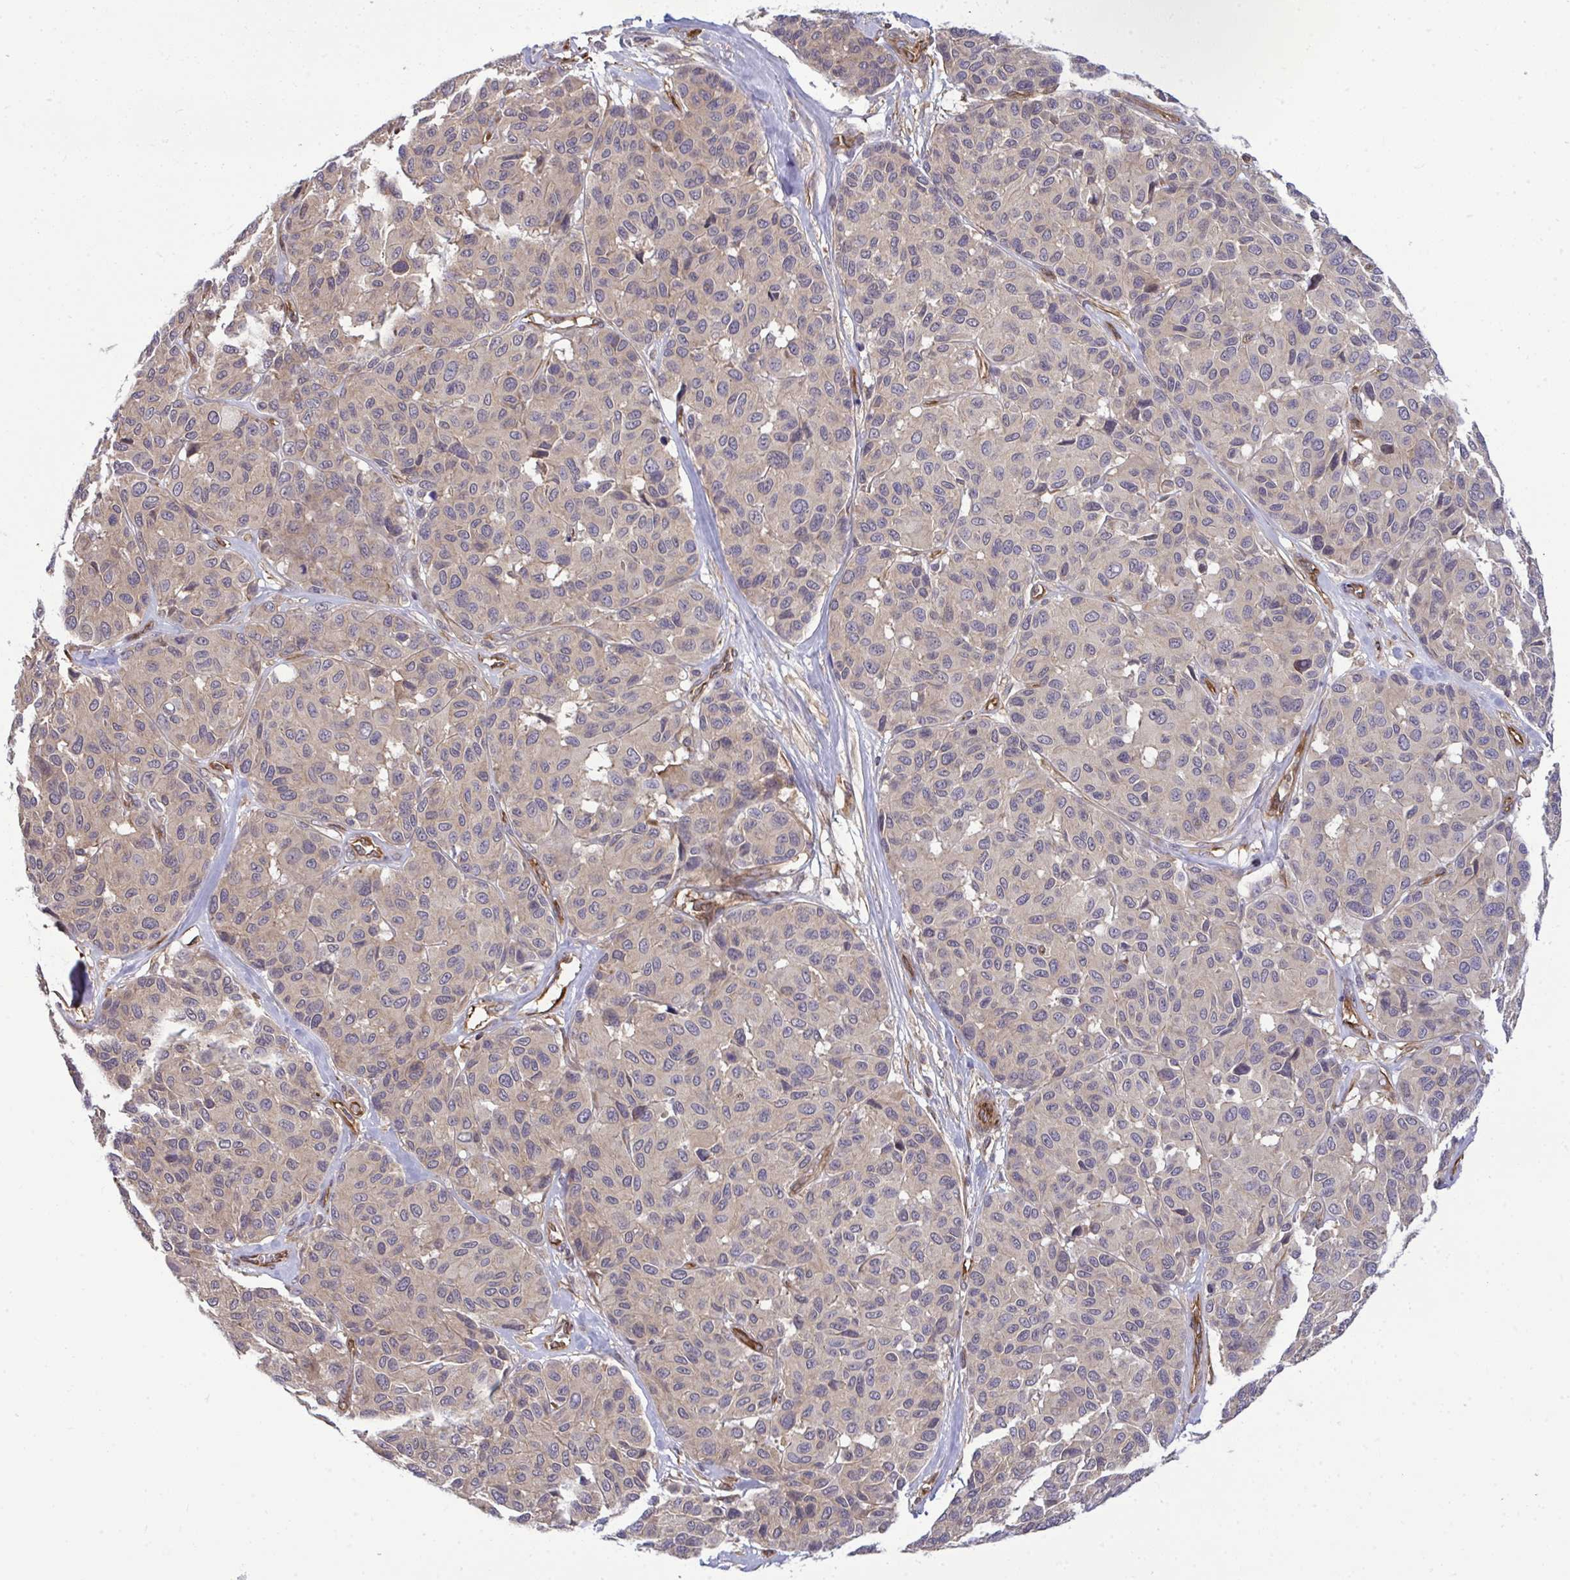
{"staining": {"intensity": "weak", "quantity": ">75%", "location": "cytoplasmic/membranous"}, "tissue": "melanoma", "cell_type": "Tumor cells", "image_type": "cancer", "snomed": [{"axis": "morphology", "description": "Malignant melanoma, NOS"}, {"axis": "topography", "description": "Skin"}], "caption": "Tumor cells show weak cytoplasmic/membranous expression in approximately >75% of cells in melanoma.", "gene": "FUT10", "patient": {"sex": "female", "age": 66}}